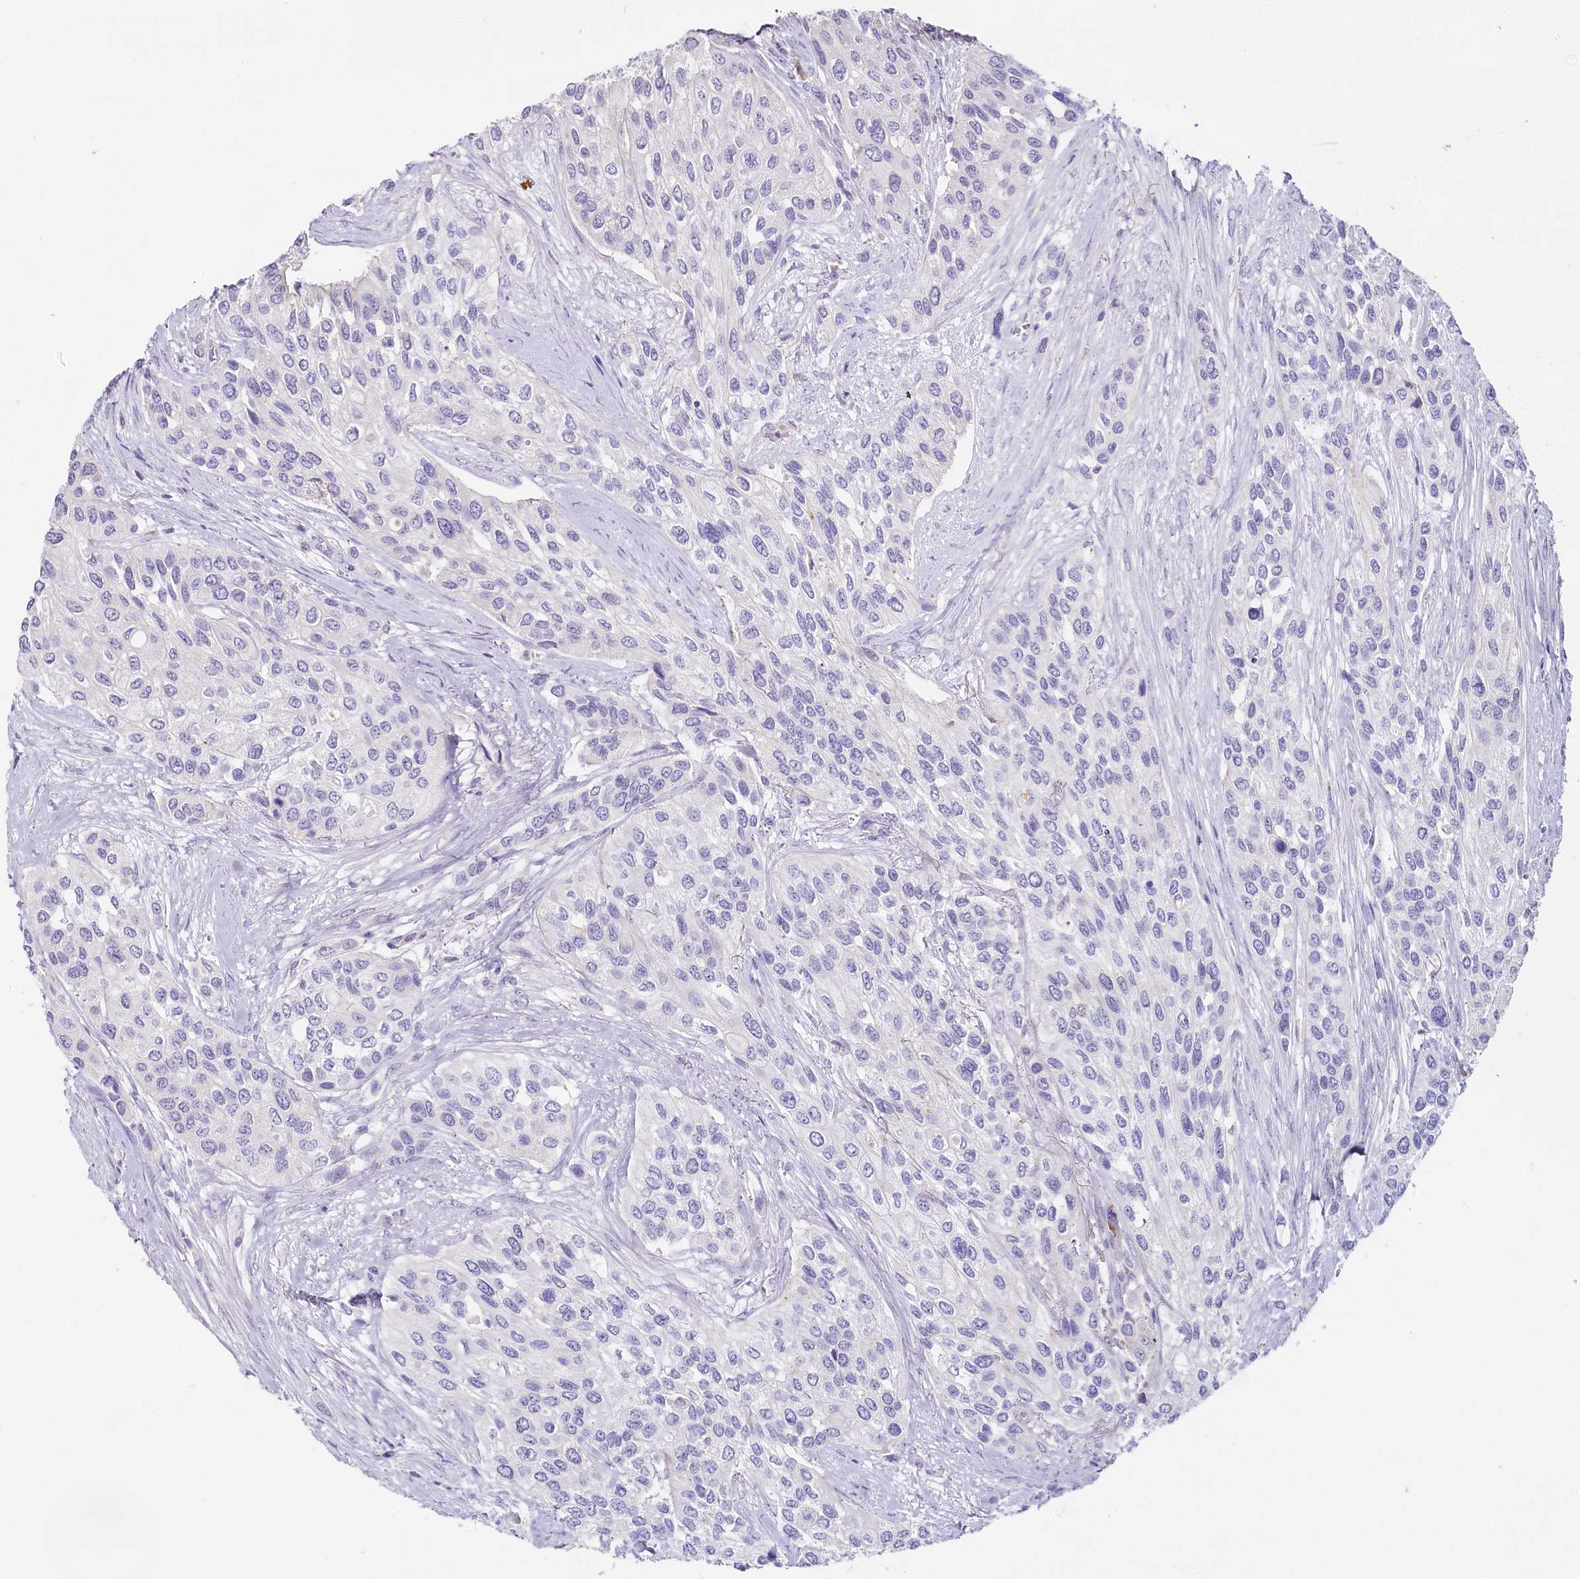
{"staining": {"intensity": "negative", "quantity": "none", "location": "none"}, "tissue": "urothelial cancer", "cell_type": "Tumor cells", "image_type": "cancer", "snomed": [{"axis": "morphology", "description": "Normal tissue, NOS"}, {"axis": "morphology", "description": "Urothelial carcinoma, High grade"}, {"axis": "topography", "description": "Vascular tissue"}, {"axis": "topography", "description": "Urinary bladder"}], "caption": "Urothelial cancer was stained to show a protein in brown. There is no significant positivity in tumor cells. (DAB IHC with hematoxylin counter stain).", "gene": "HPD", "patient": {"sex": "female", "age": 56}}